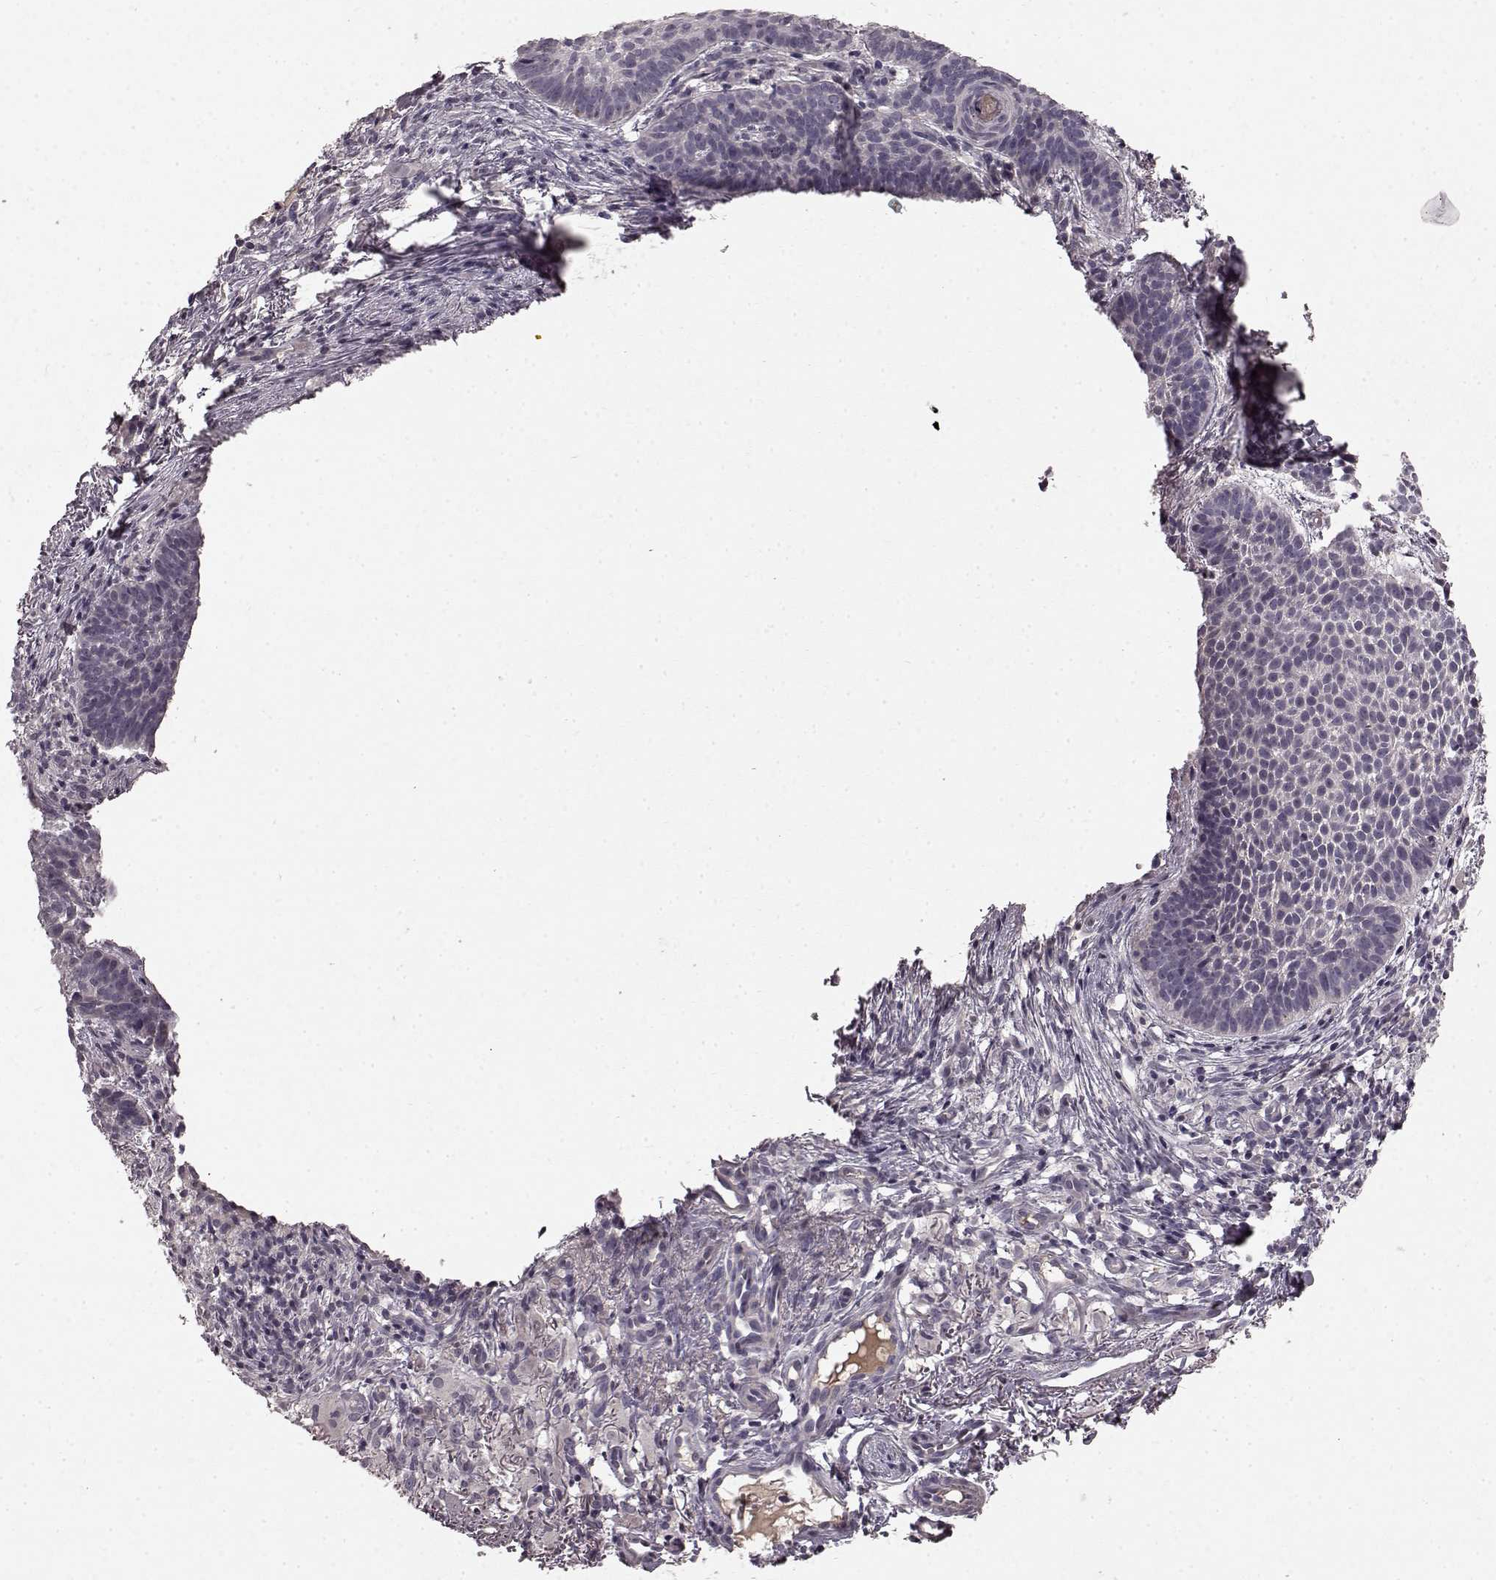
{"staining": {"intensity": "negative", "quantity": "none", "location": "none"}, "tissue": "skin cancer", "cell_type": "Tumor cells", "image_type": "cancer", "snomed": [{"axis": "morphology", "description": "Basal cell carcinoma"}, {"axis": "topography", "description": "Skin"}], "caption": "DAB (3,3'-diaminobenzidine) immunohistochemical staining of human basal cell carcinoma (skin) reveals no significant expression in tumor cells.", "gene": "SLC22A18", "patient": {"sex": "male", "age": 72}}